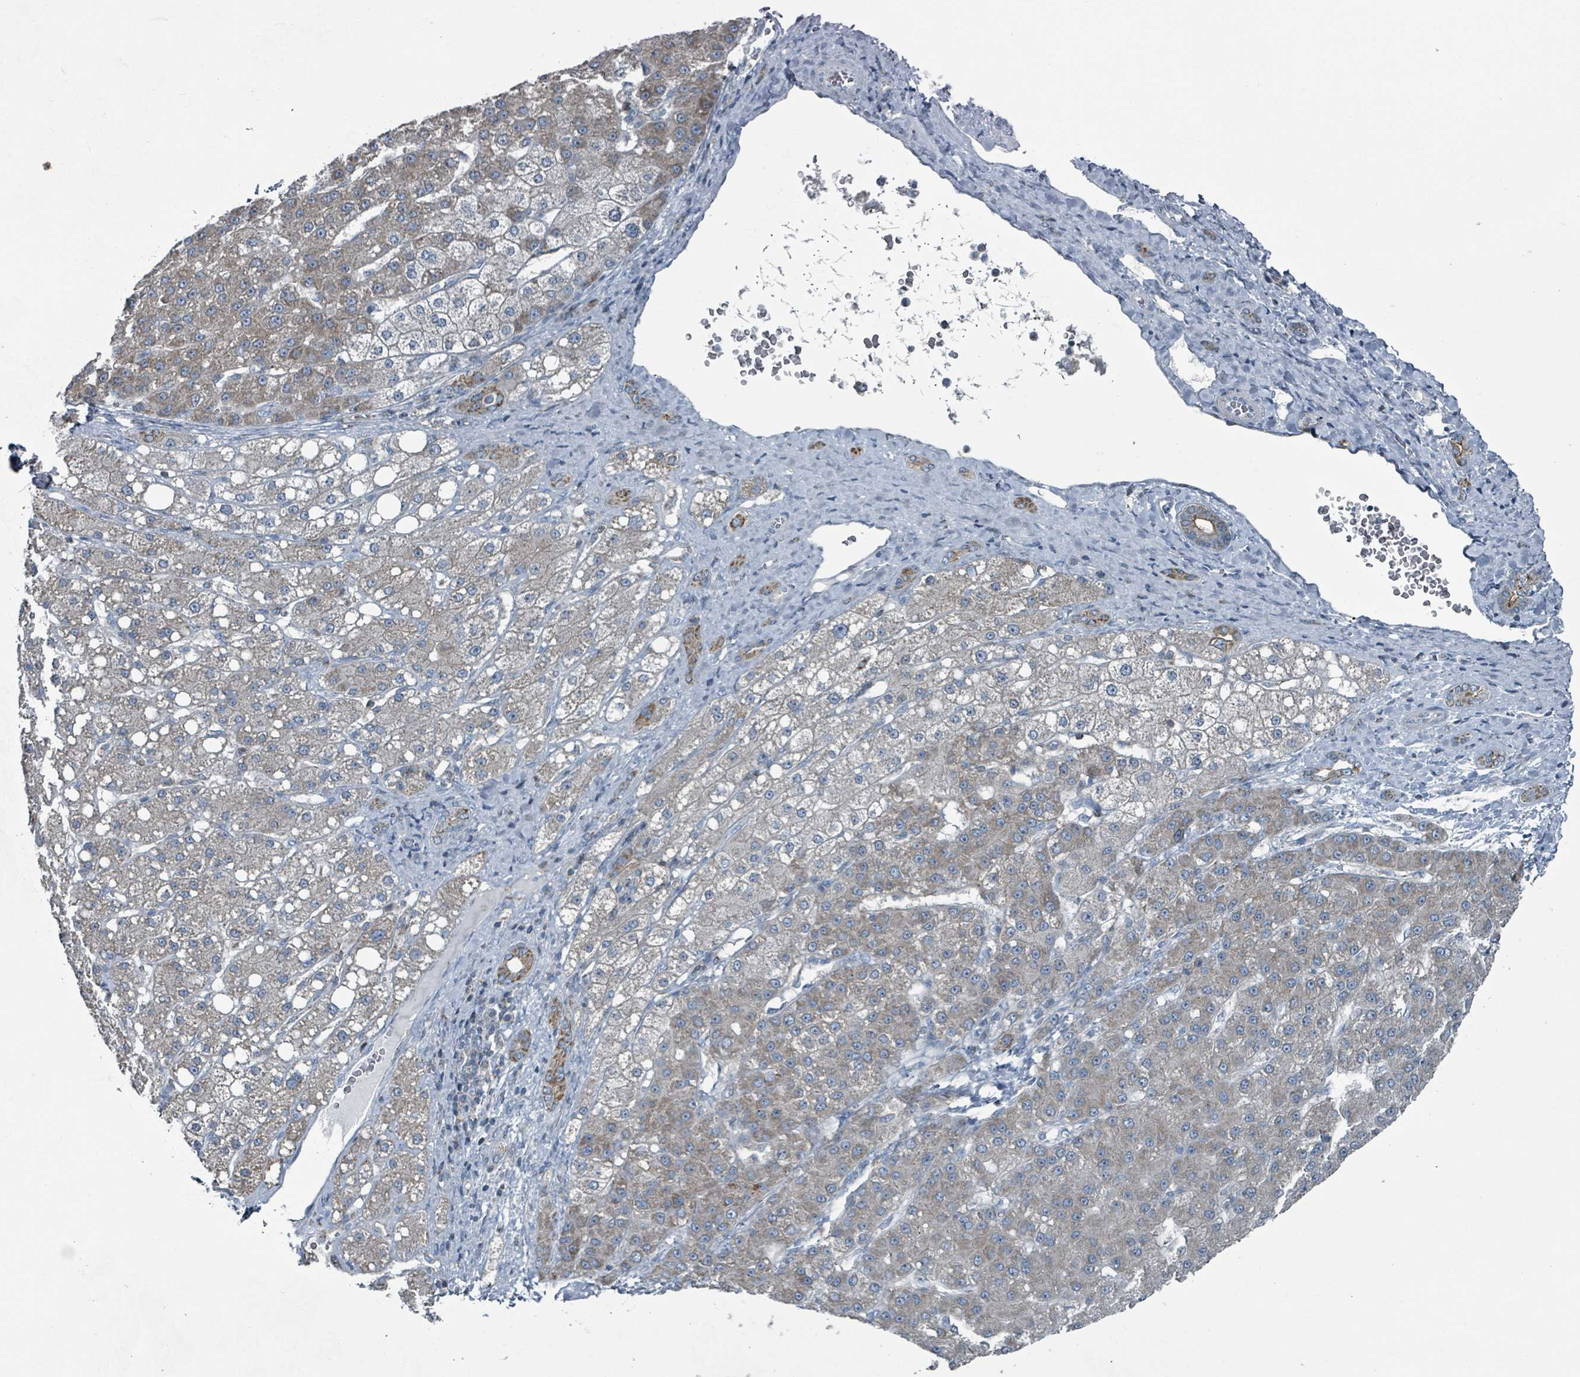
{"staining": {"intensity": "weak", "quantity": "25%-75%", "location": "cytoplasmic/membranous"}, "tissue": "liver cancer", "cell_type": "Tumor cells", "image_type": "cancer", "snomed": [{"axis": "morphology", "description": "Carcinoma, Hepatocellular, NOS"}, {"axis": "topography", "description": "Liver"}], "caption": "Human liver cancer stained with a protein marker shows weak staining in tumor cells.", "gene": "ABHD18", "patient": {"sex": "male", "age": 67}}